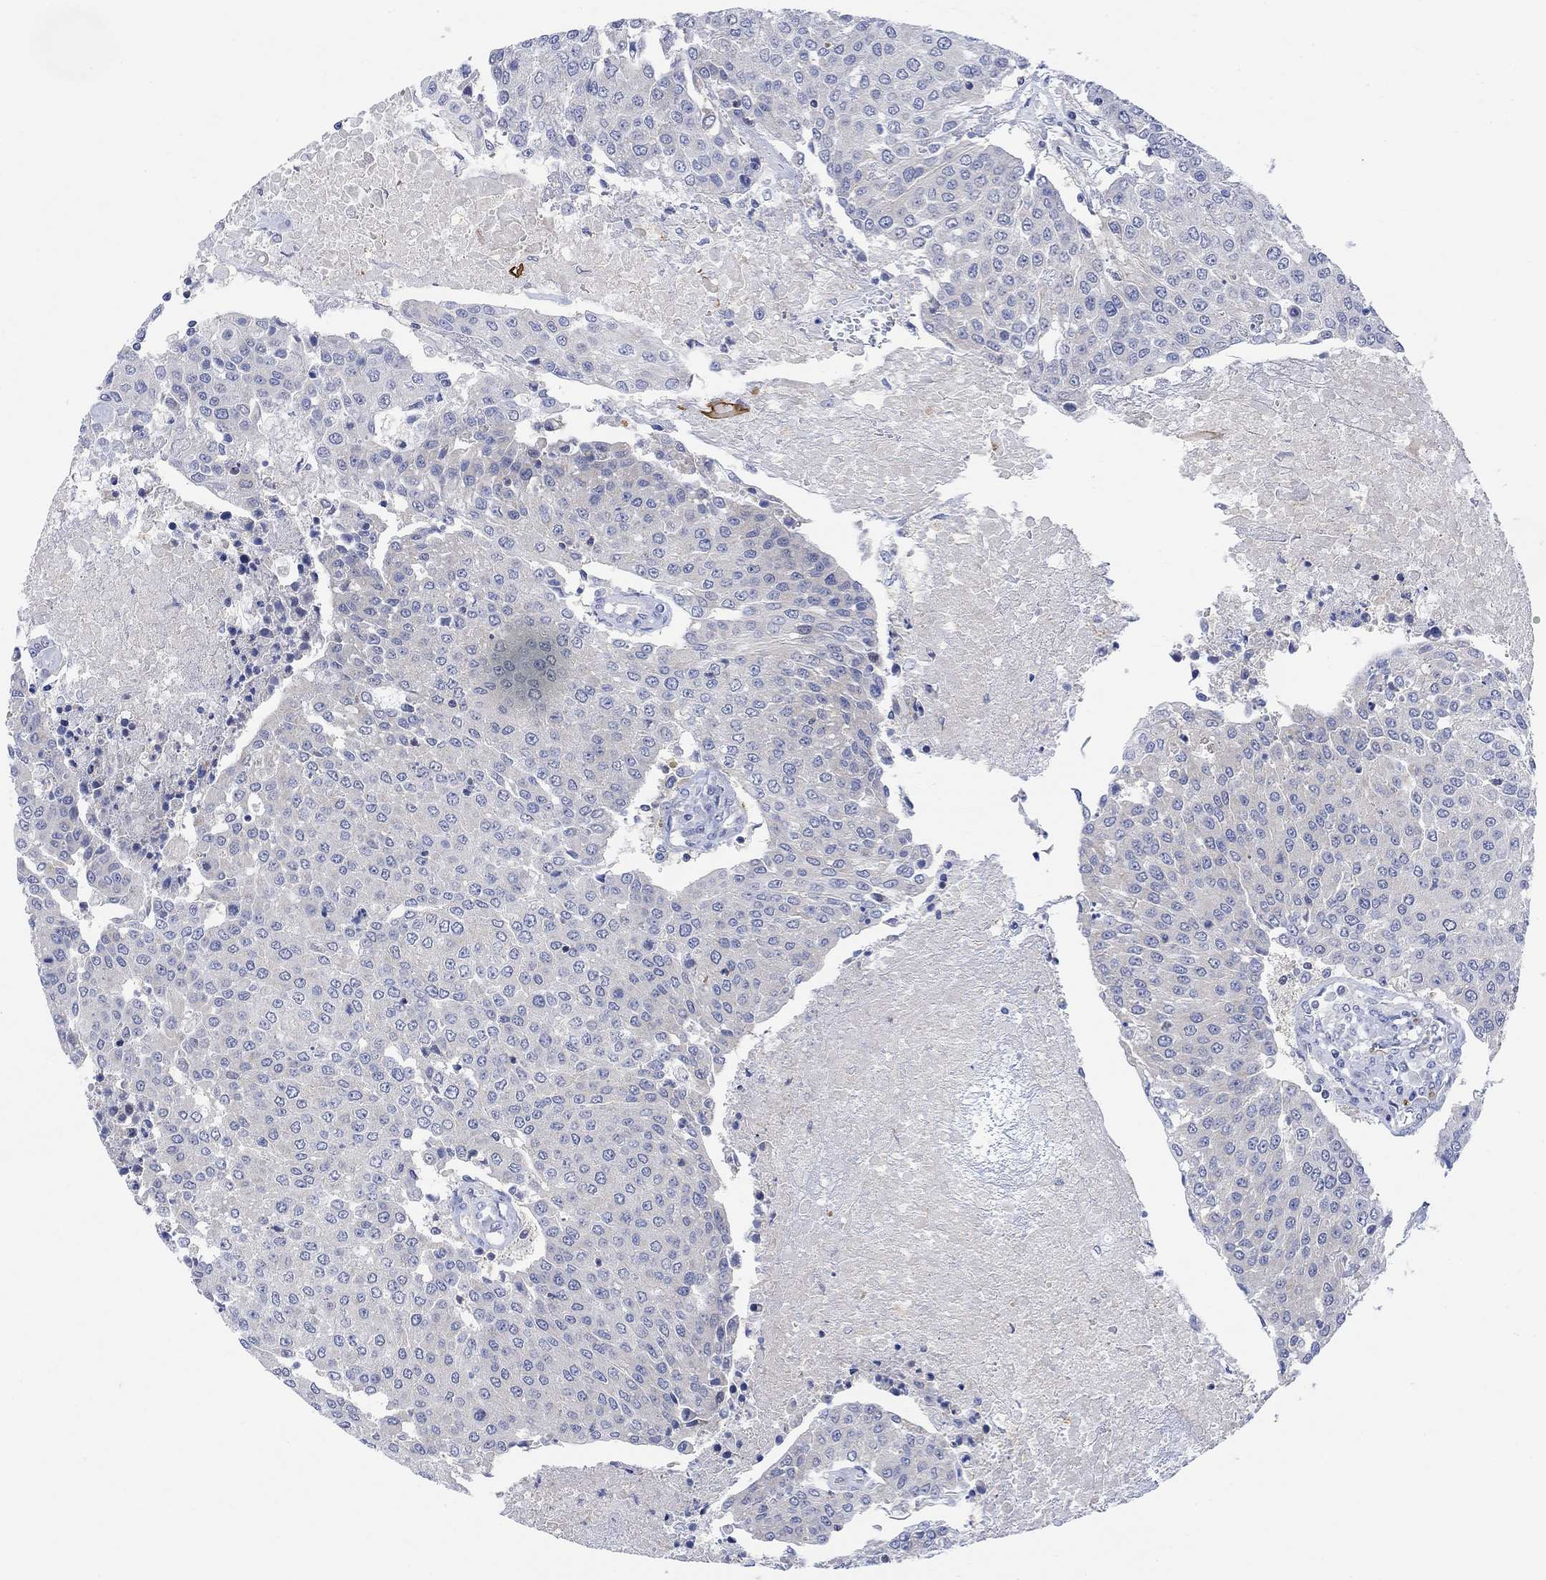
{"staining": {"intensity": "negative", "quantity": "none", "location": "none"}, "tissue": "urothelial cancer", "cell_type": "Tumor cells", "image_type": "cancer", "snomed": [{"axis": "morphology", "description": "Urothelial carcinoma, High grade"}, {"axis": "topography", "description": "Urinary bladder"}], "caption": "An image of urothelial cancer stained for a protein demonstrates no brown staining in tumor cells. The staining was performed using DAB (3,3'-diaminobenzidine) to visualize the protein expression in brown, while the nuclei were stained in blue with hematoxylin (Magnification: 20x).", "gene": "ARSK", "patient": {"sex": "female", "age": 85}}